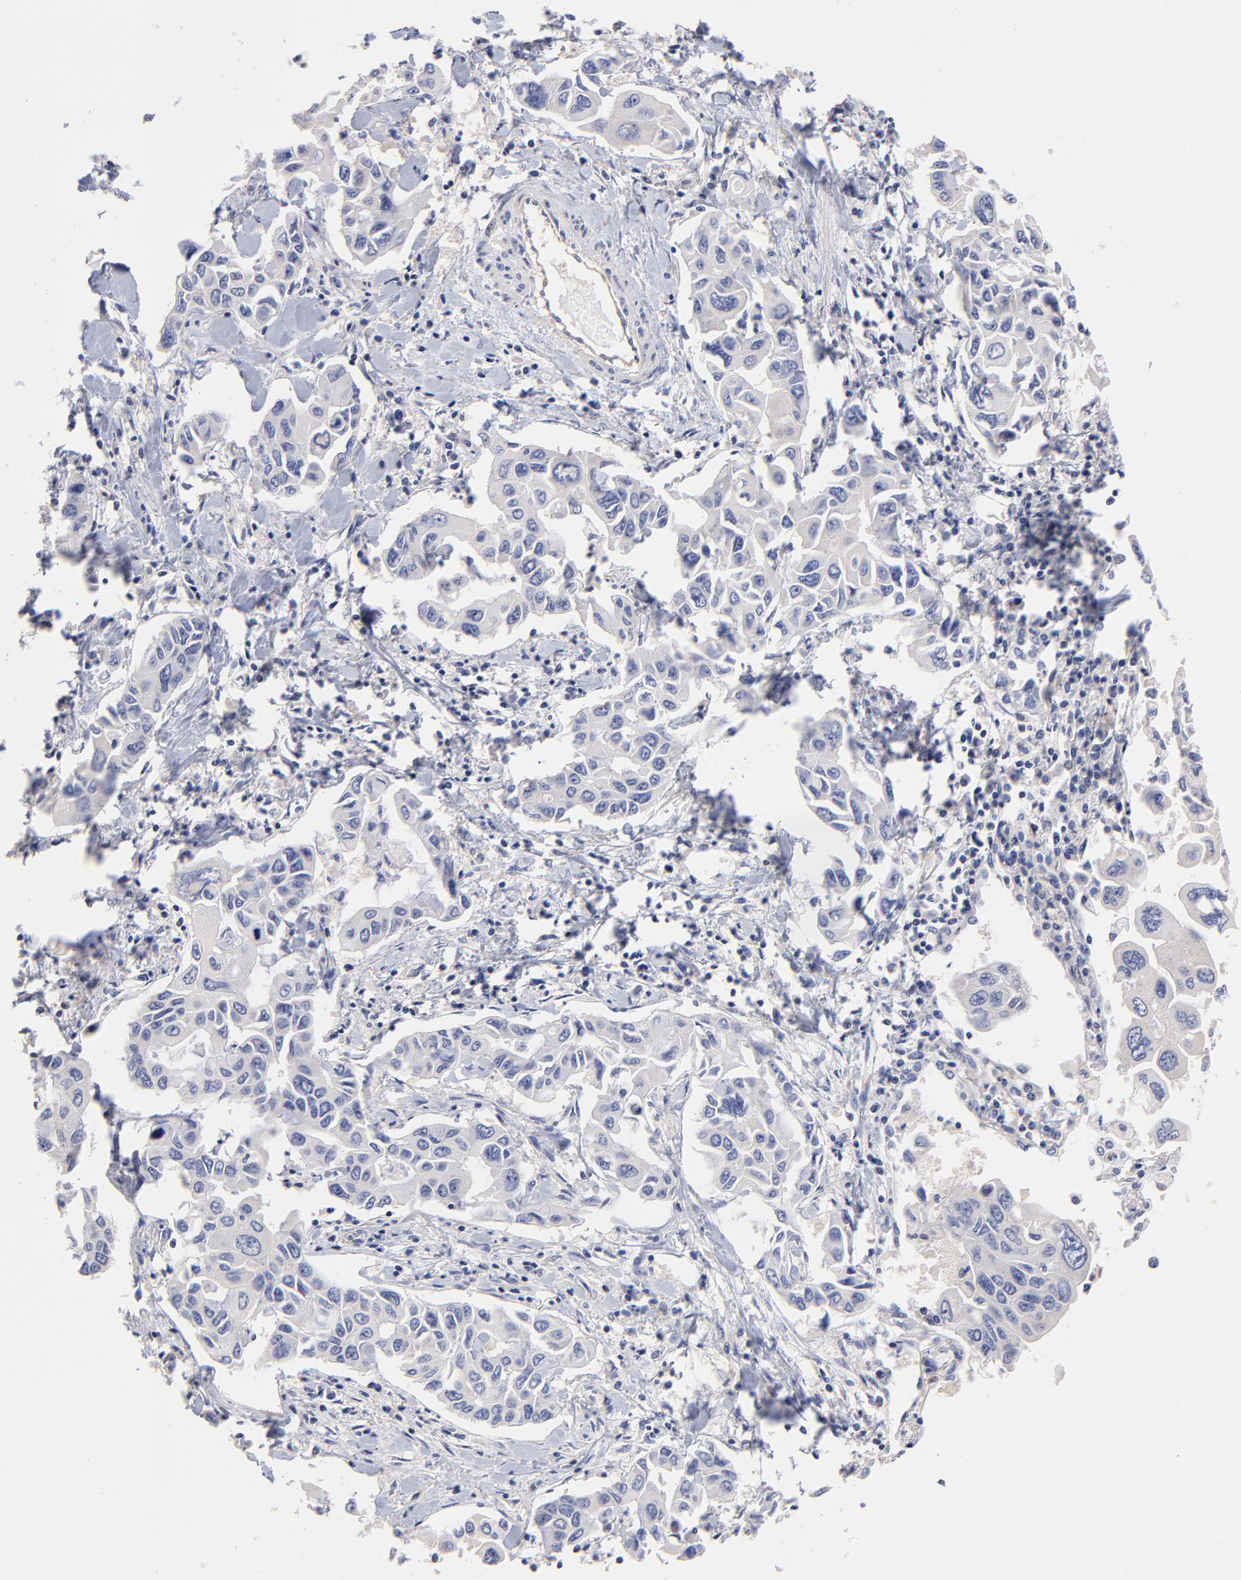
{"staining": {"intensity": "negative", "quantity": "none", "location": "none"}, "tissue": "lung cancer", "cell_type": "Tumor cells", "image_type": "cancer", "snomed": [{"axis": "morphology", "description": "Adenocarcinoma, NOS"}, {"axis": "topography", "description": "Lymph node"}, {"axis": "topography", "description": "Lung"}], "caption": "A high-resolution image shows IHC staining of lung adenocarcinoma, which displays no significant expression in tumor cells.", "gene": "HS3ST1", "patient": {"sex": "male", "age": 64}}